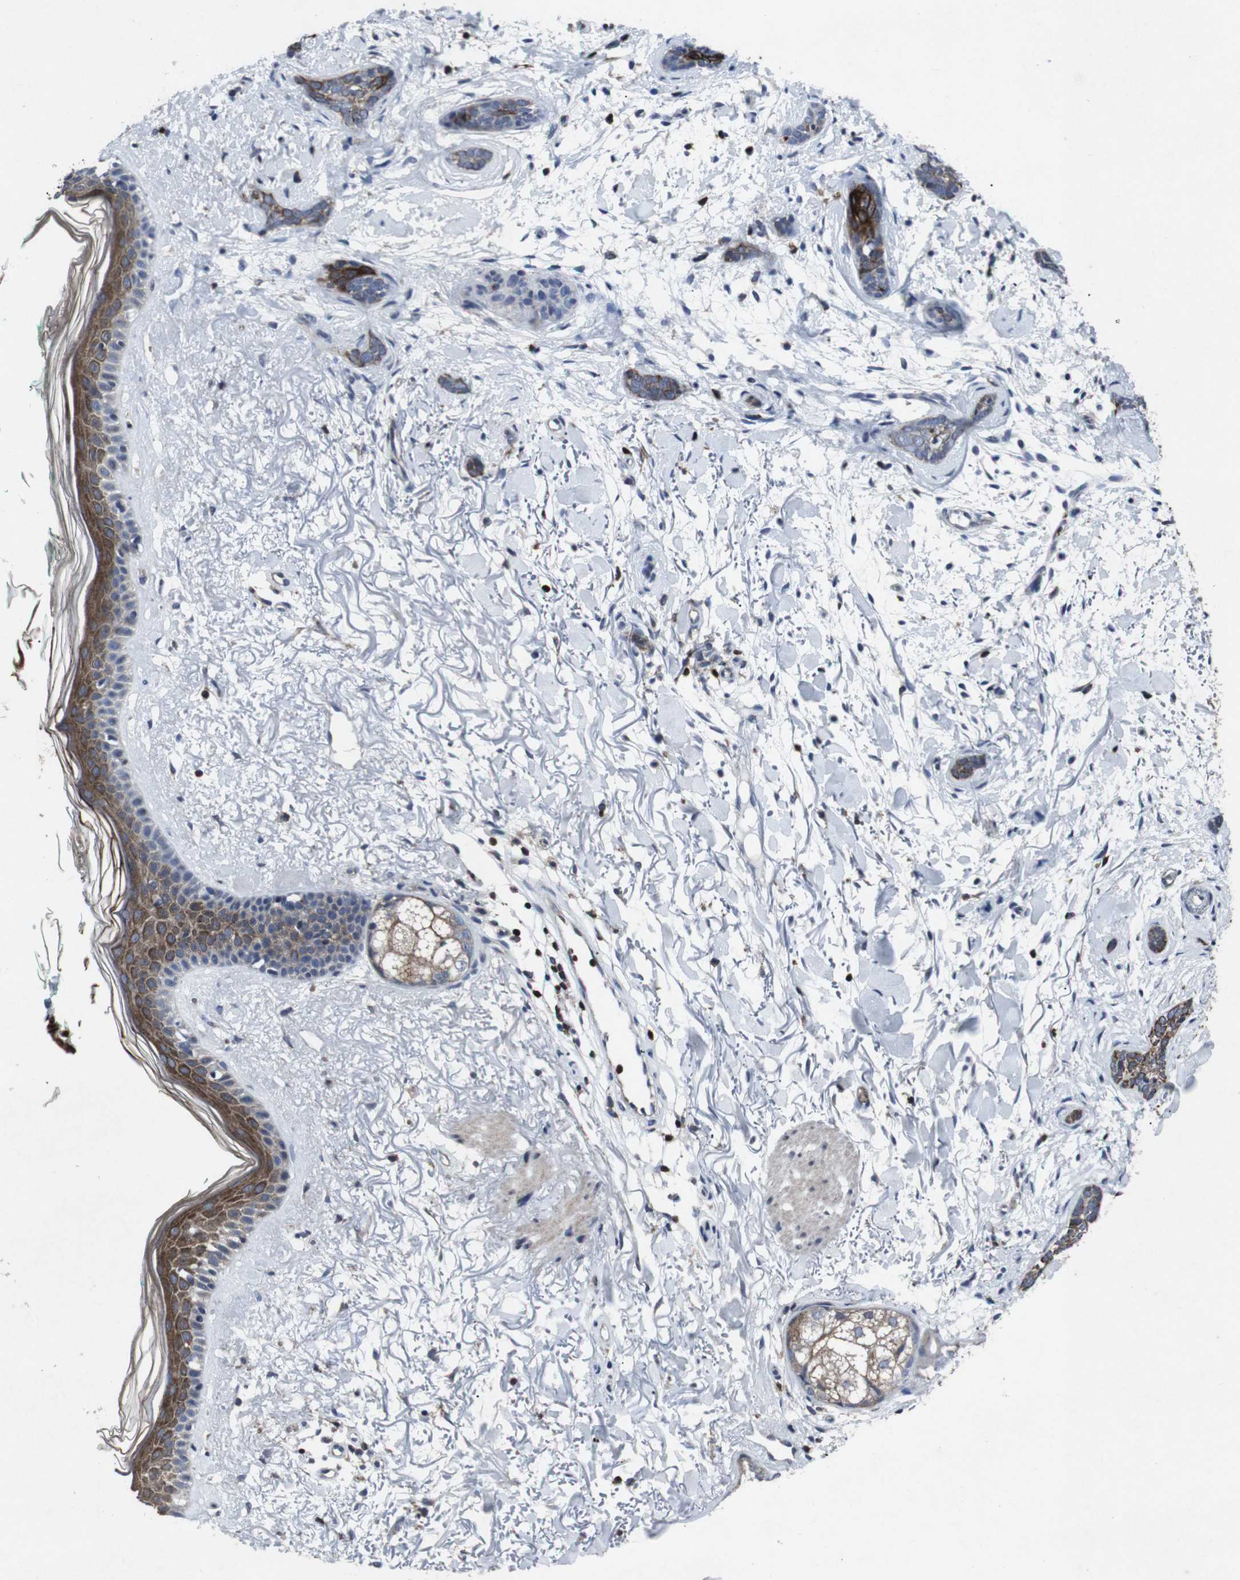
{"staining": {"intensity": "moderate", "quantity": ">75%", "location": "cytoplasmic/membranous"}, "tissue": "skin cancer", "cell_type": "Tumor cells", "image_type": "cancer", "snomed": [{"axis": "morphology", "description": "Basal cell carcinoma"}, {"axis": "morphology", "description": "Adnexal tumor, benign"}, {"axis": "topography", "description": "Skin"}], "caption": "Skin cancer (basal cell carcinoma) was stained to show a protein in brown. There is medium levels of moderate cytoplasmic/membranous positivity in approximately >75% of tumor cells.", "gene": "STAT4", "patient": {"sex": "female", "age": 42}}